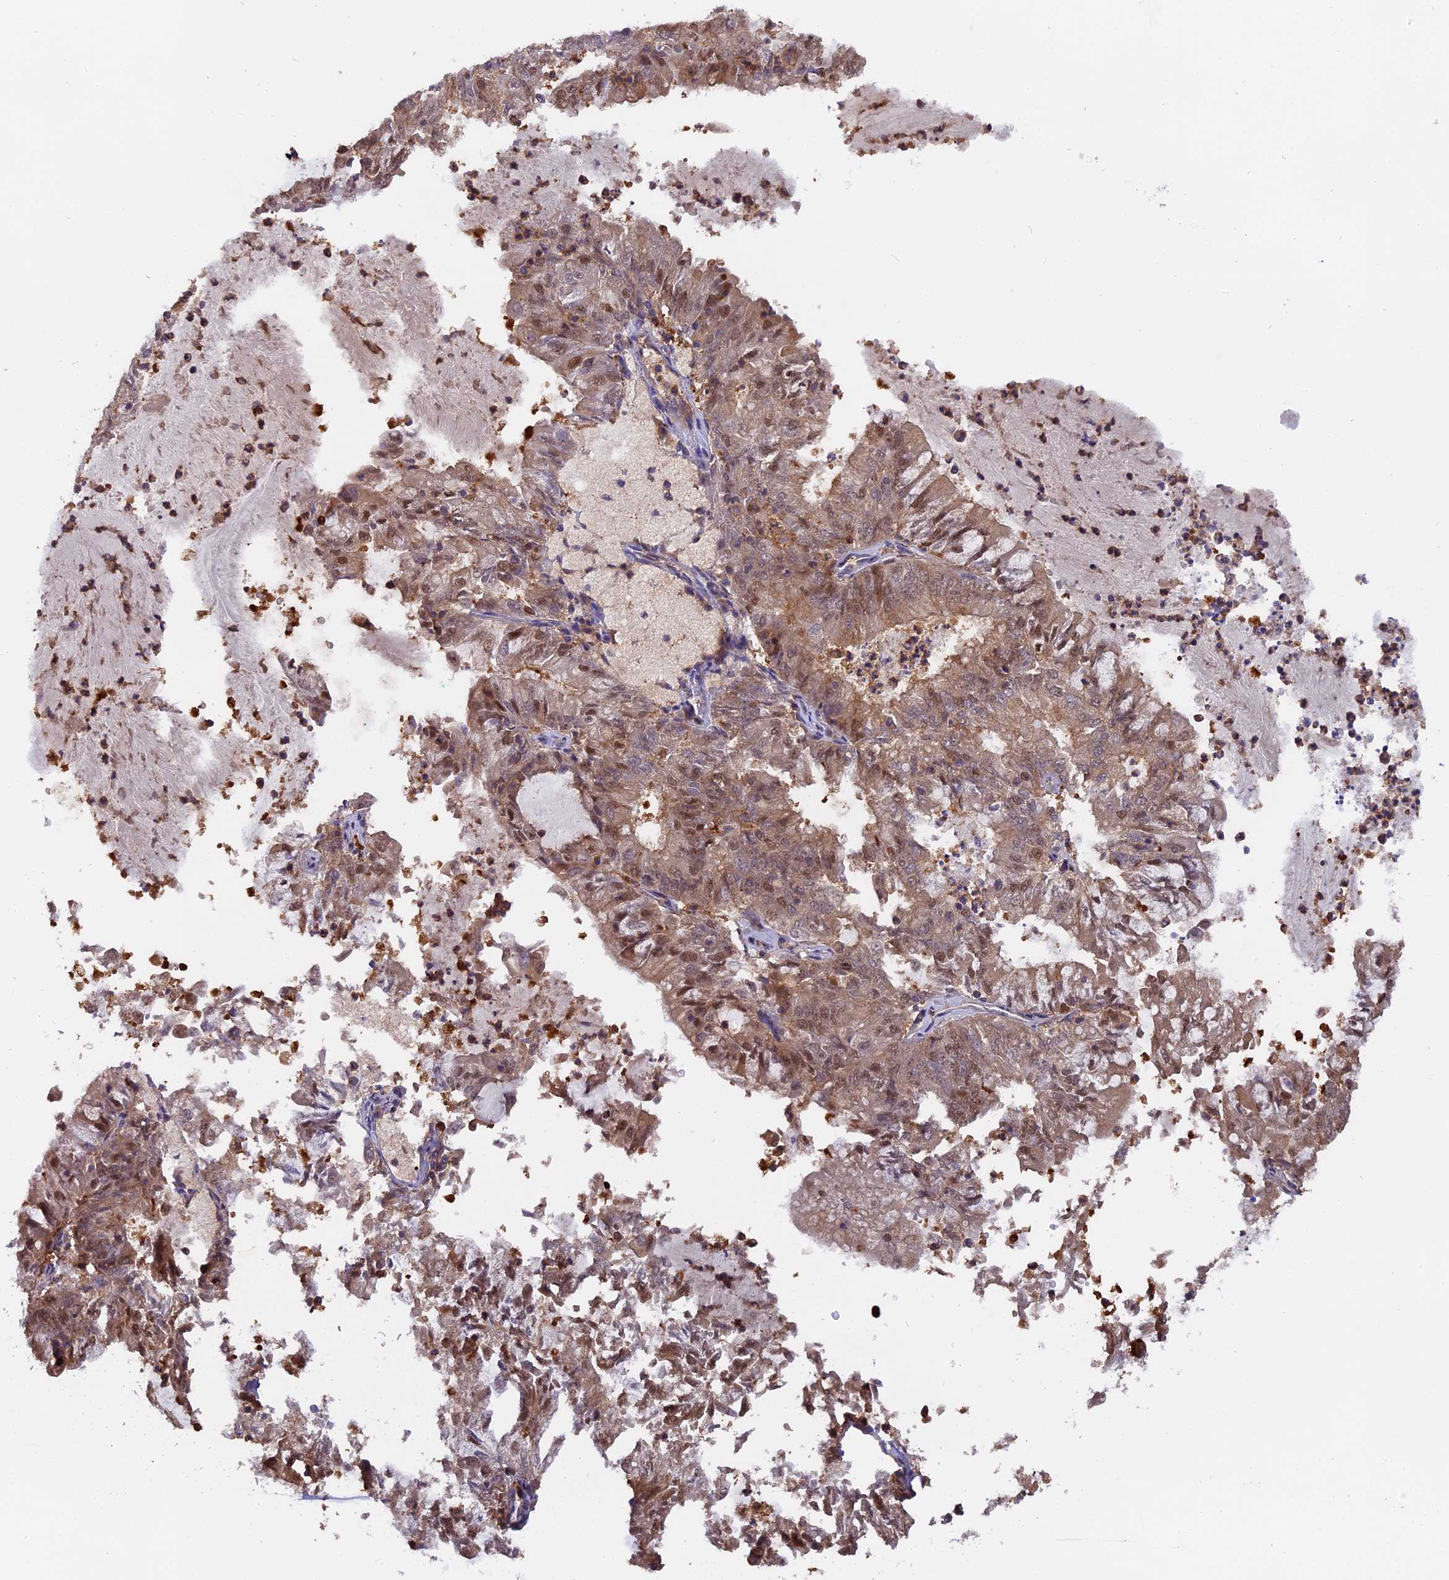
{"staining": {"intensity": "moderate", "quantity": ">75%", "location": "cytoplasmic/membranous,nuclear"}, "tissue": "endometrial cancer", "cell_type": "Tumor cells", "image_type": "cancer", "snomed": [{"axis": "morphology", "description": "Adenocarcinoma, NOS"}, {"axis": "topography", "description": "Endometrium"}], "caption": "A photomicrograph showing moderate cytoplasmic/membranous and nuclear expression in approximately >75% of tumor cells in endometrial cancer (adenocarcinoma), as visualized by brown immunohistochemical staining.", "gene": "FAM118B", "patient": {"sex": "female", "age": 57}}